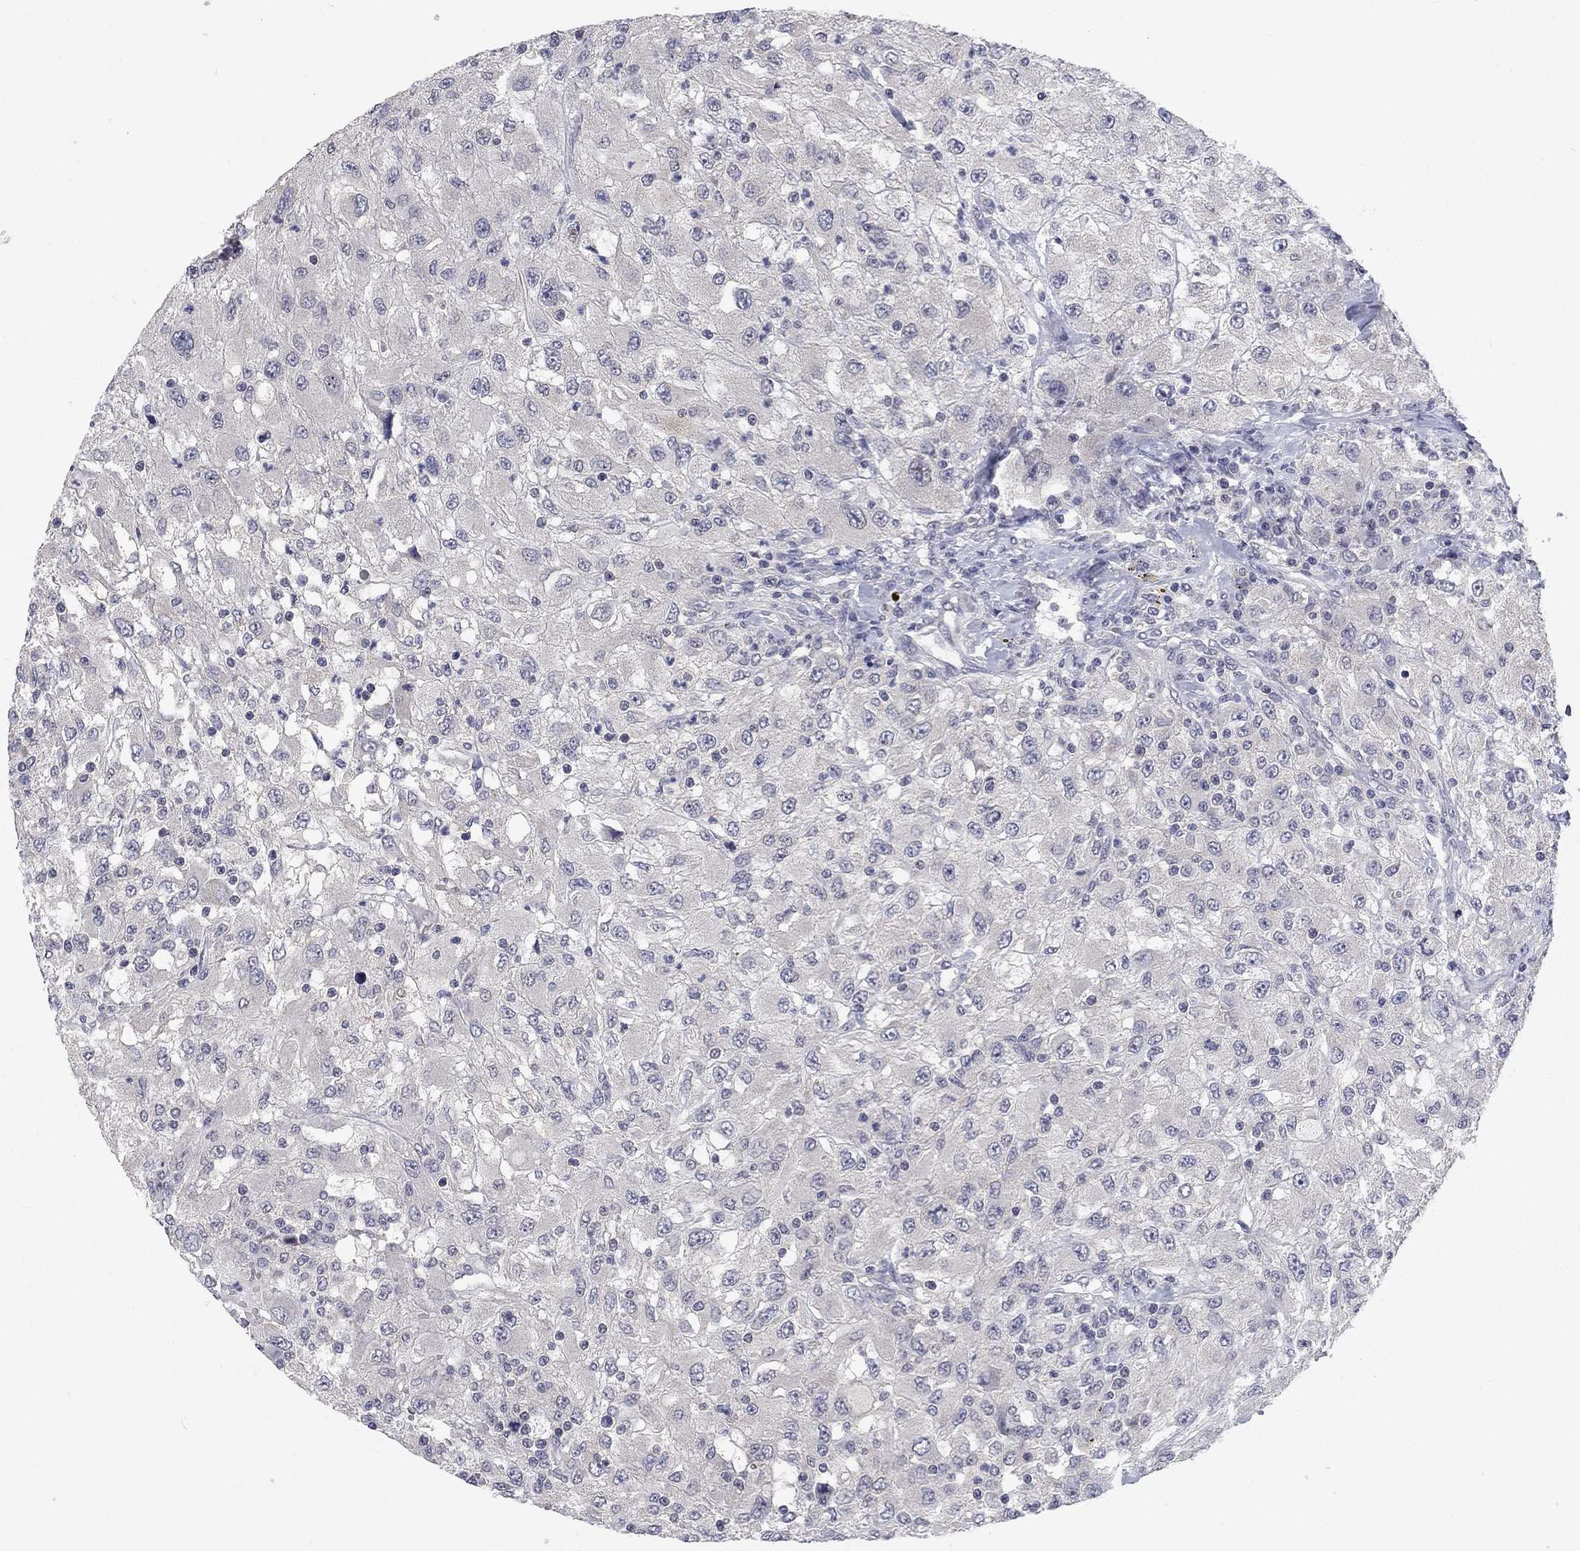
{"staining": {"intensity": "negative", "quantity": "none", "location": "none"}, "tissue": "renal cancer", "cell_type": "Tumor cells", "image_type": "cancer", "snomed": [{"axis": "morphology", "description": "Adenocarcinoma, NOS"}, {"axis": "topography", "description": "Kidney"}], "caption": "Adenocarcinoma (renal) stained for a protein using immunohistochemistry shows no expression tumor cells.", "gene": "SPATA33", "patient": {"sex": "female", "age": 67}}